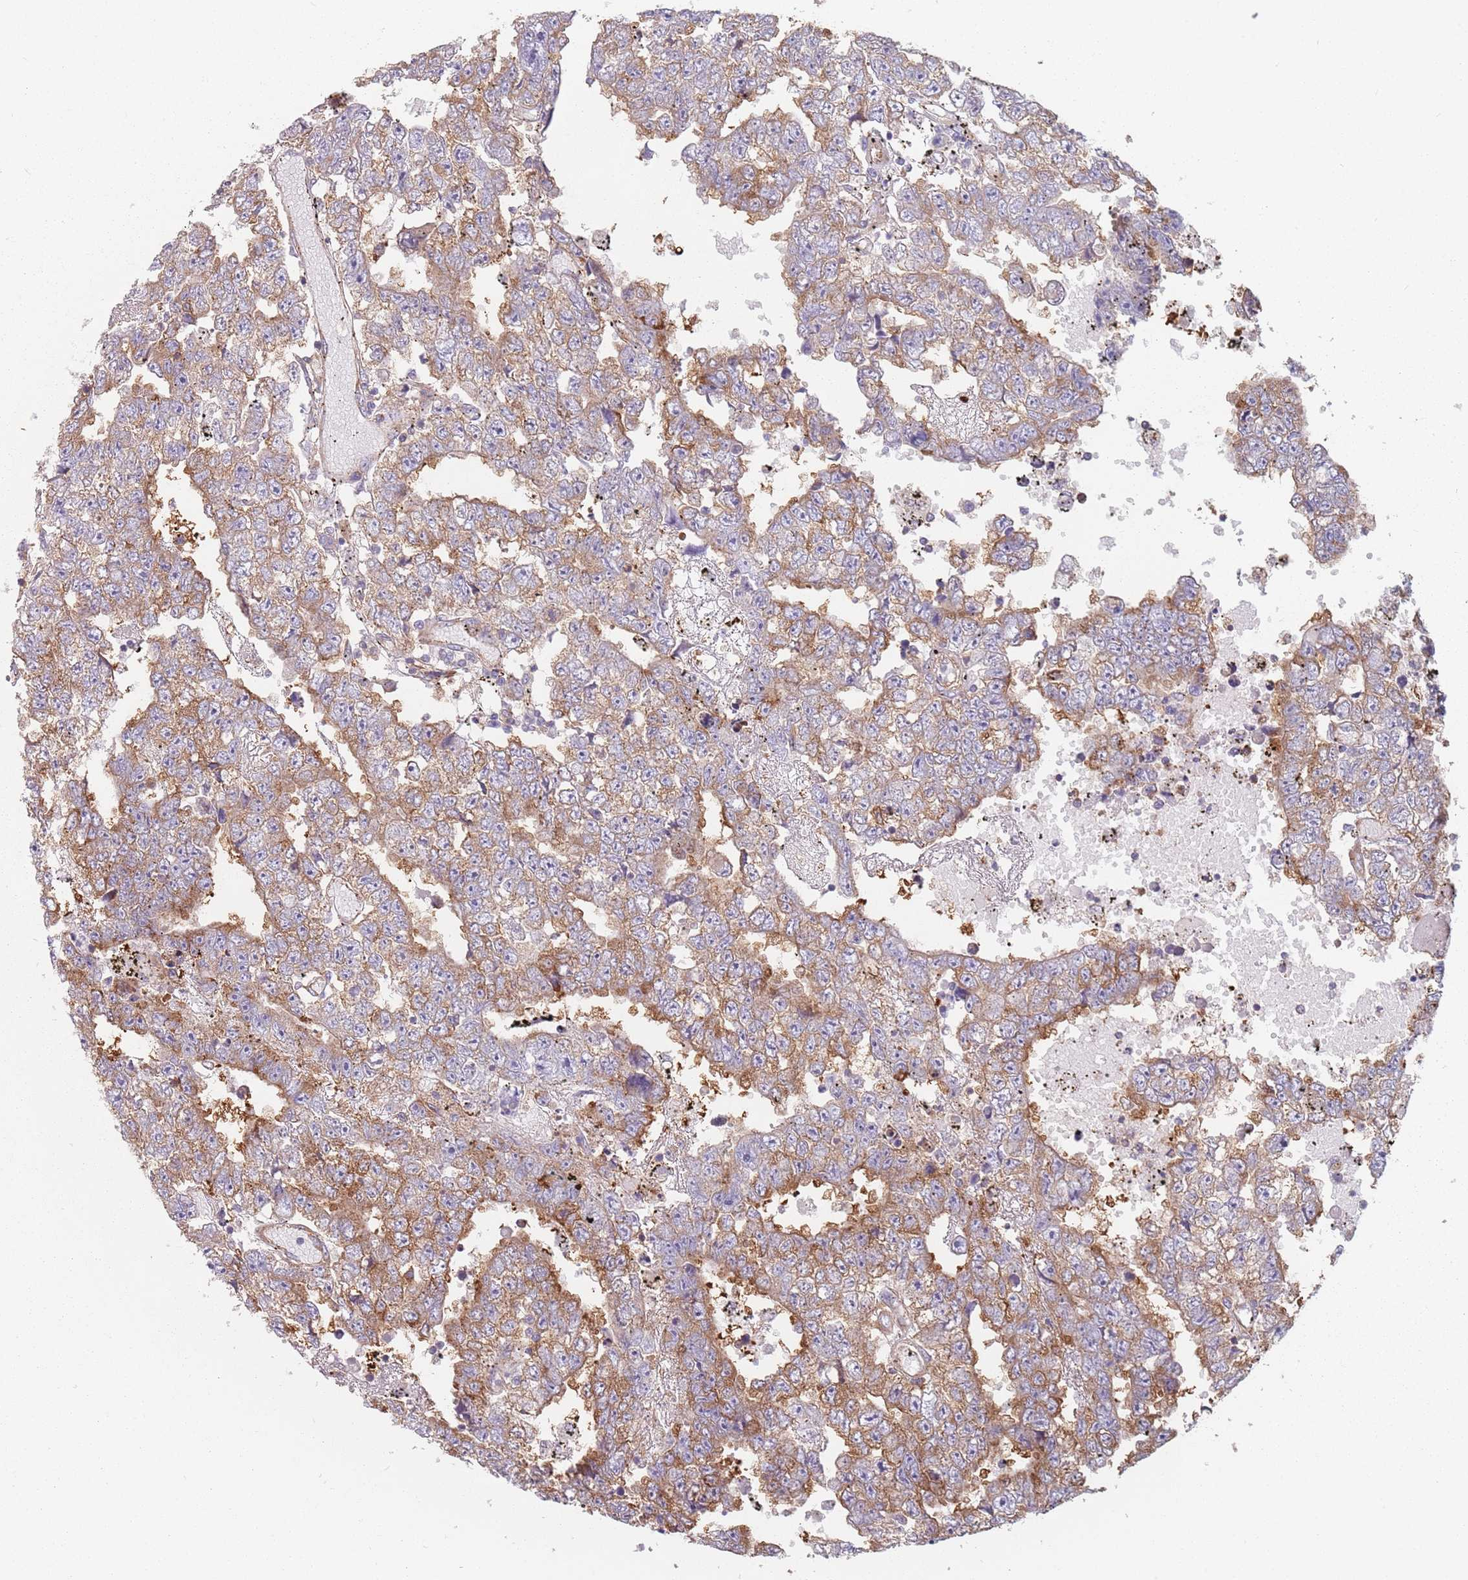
{"staining": {"intensity": "moderate", "quantity": "25%-75%", "location": "cytoplasmic/membranous"}, "tissue": "testis cancer", "cell_type": "Tumor cells", "image_type": "cancer", "snomed": [{"axis": "morphology", "description": "Carcinoma, Embryonal, NOS"}, {"axis": "topography", "description": "Testis"}], "caption": "An image of human testis cancer (embryonal carcinoma) stained for a protein demonstrates moderate cytoplasmic/membranous brown staining in tumor cells.", "gene": "TPD52L2", "patient": {"sex": "male", "age": 25}}